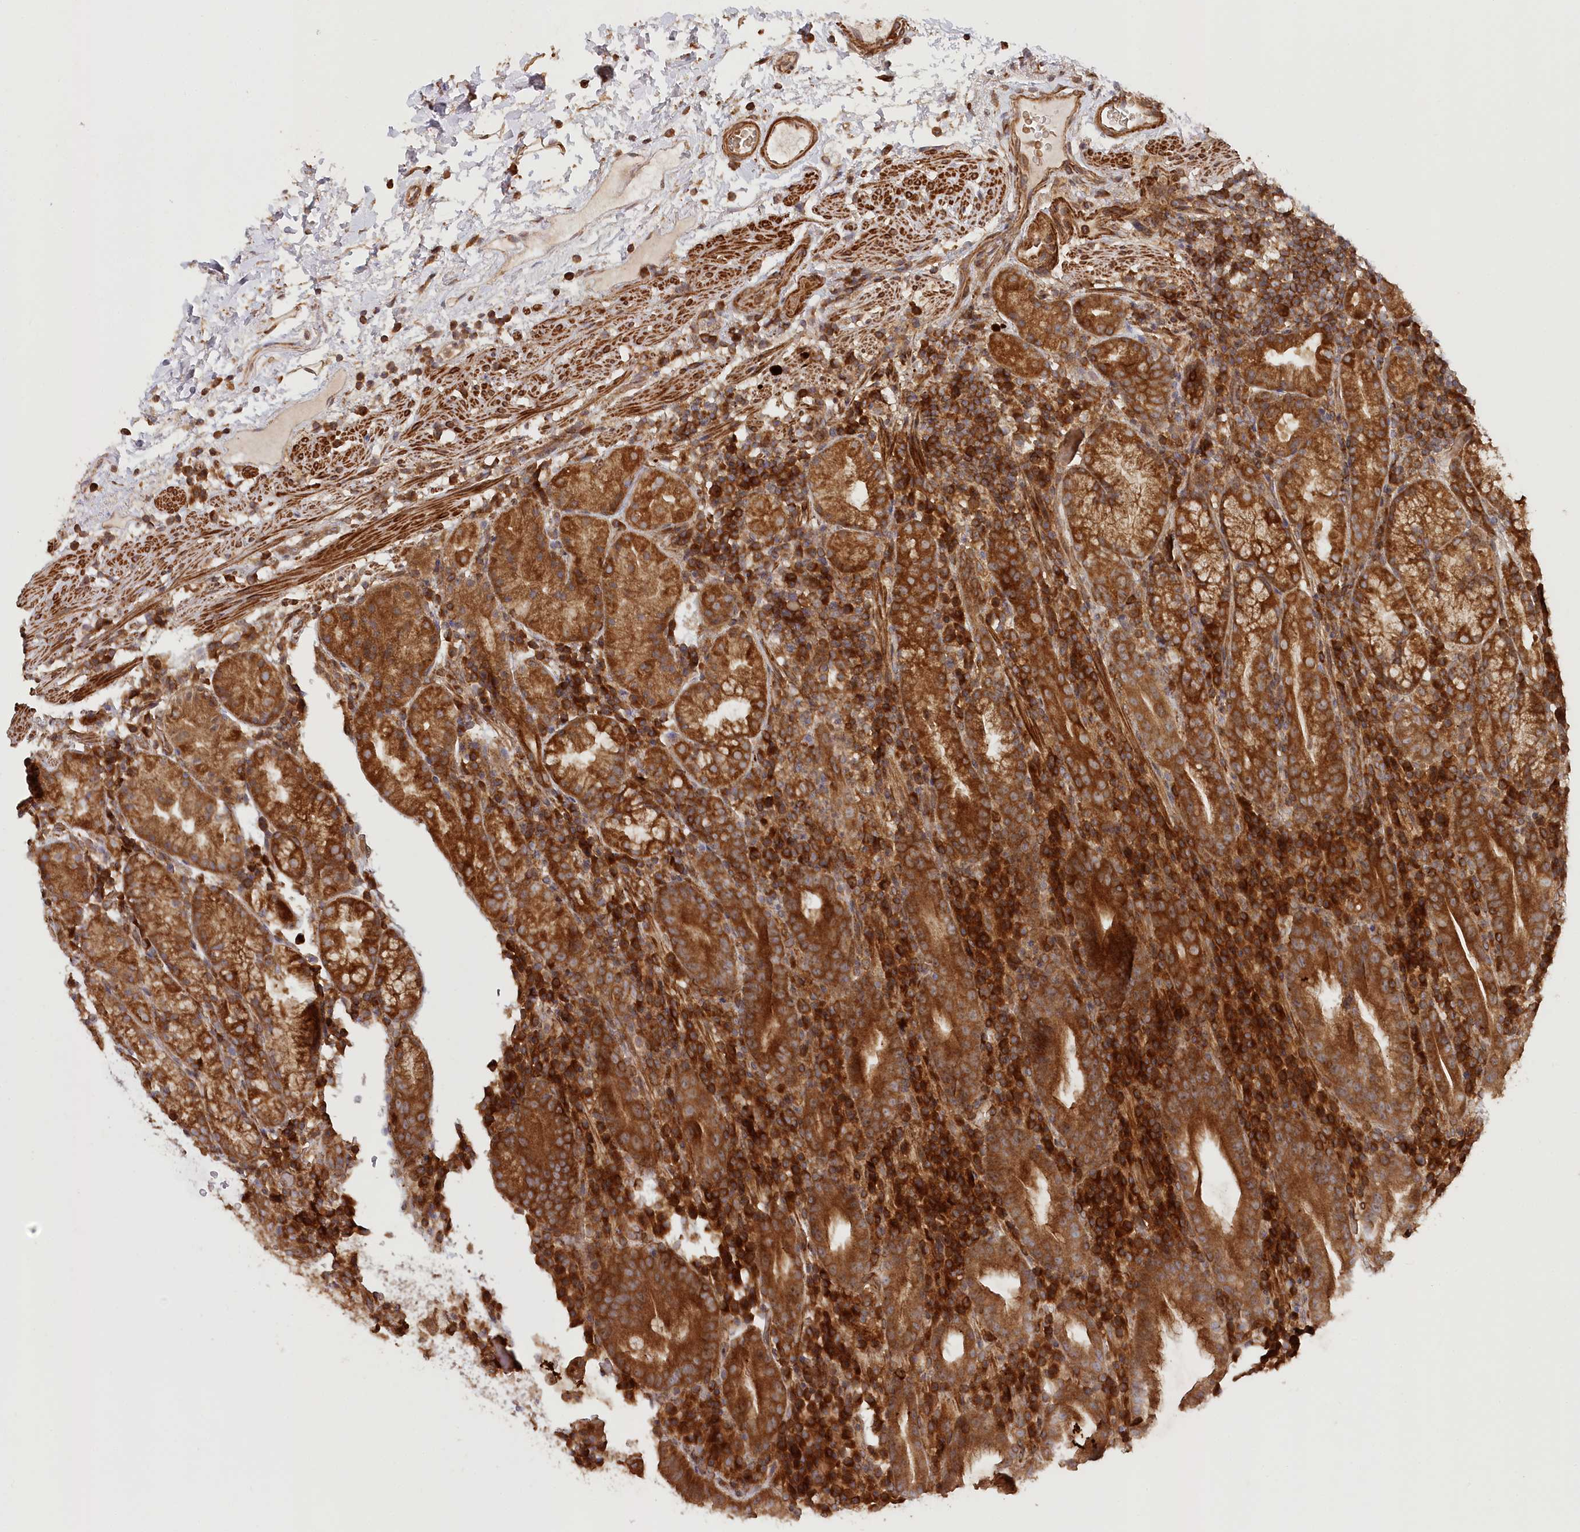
{"staining": {"intensity": "strong", "quantity": ">75%", "location": "cytoplasmic/membranous"}, "tissue": "stomach", "cell_type": "Glandular cells", "image_type": "normal", "snomed": [{"axis": "morphology", "description": "Normal tissue, NOS"}, {"axis": "morphology", "description": "Inflammation, NOS"}, {"axis": "topography", "description": "Stomach"}], "caption": "IHC micrograph of normal stomach: stomach stained using immunohistochemistry (IHC) exhibits high levels of strong protein expression localized specifically in the cytoplasmic/membranous of glandular cells, appearing as a cytoplasmic/membranous brown color.", "gene": "PAIP2", "patient": {"sex": "male", "age": 79}}